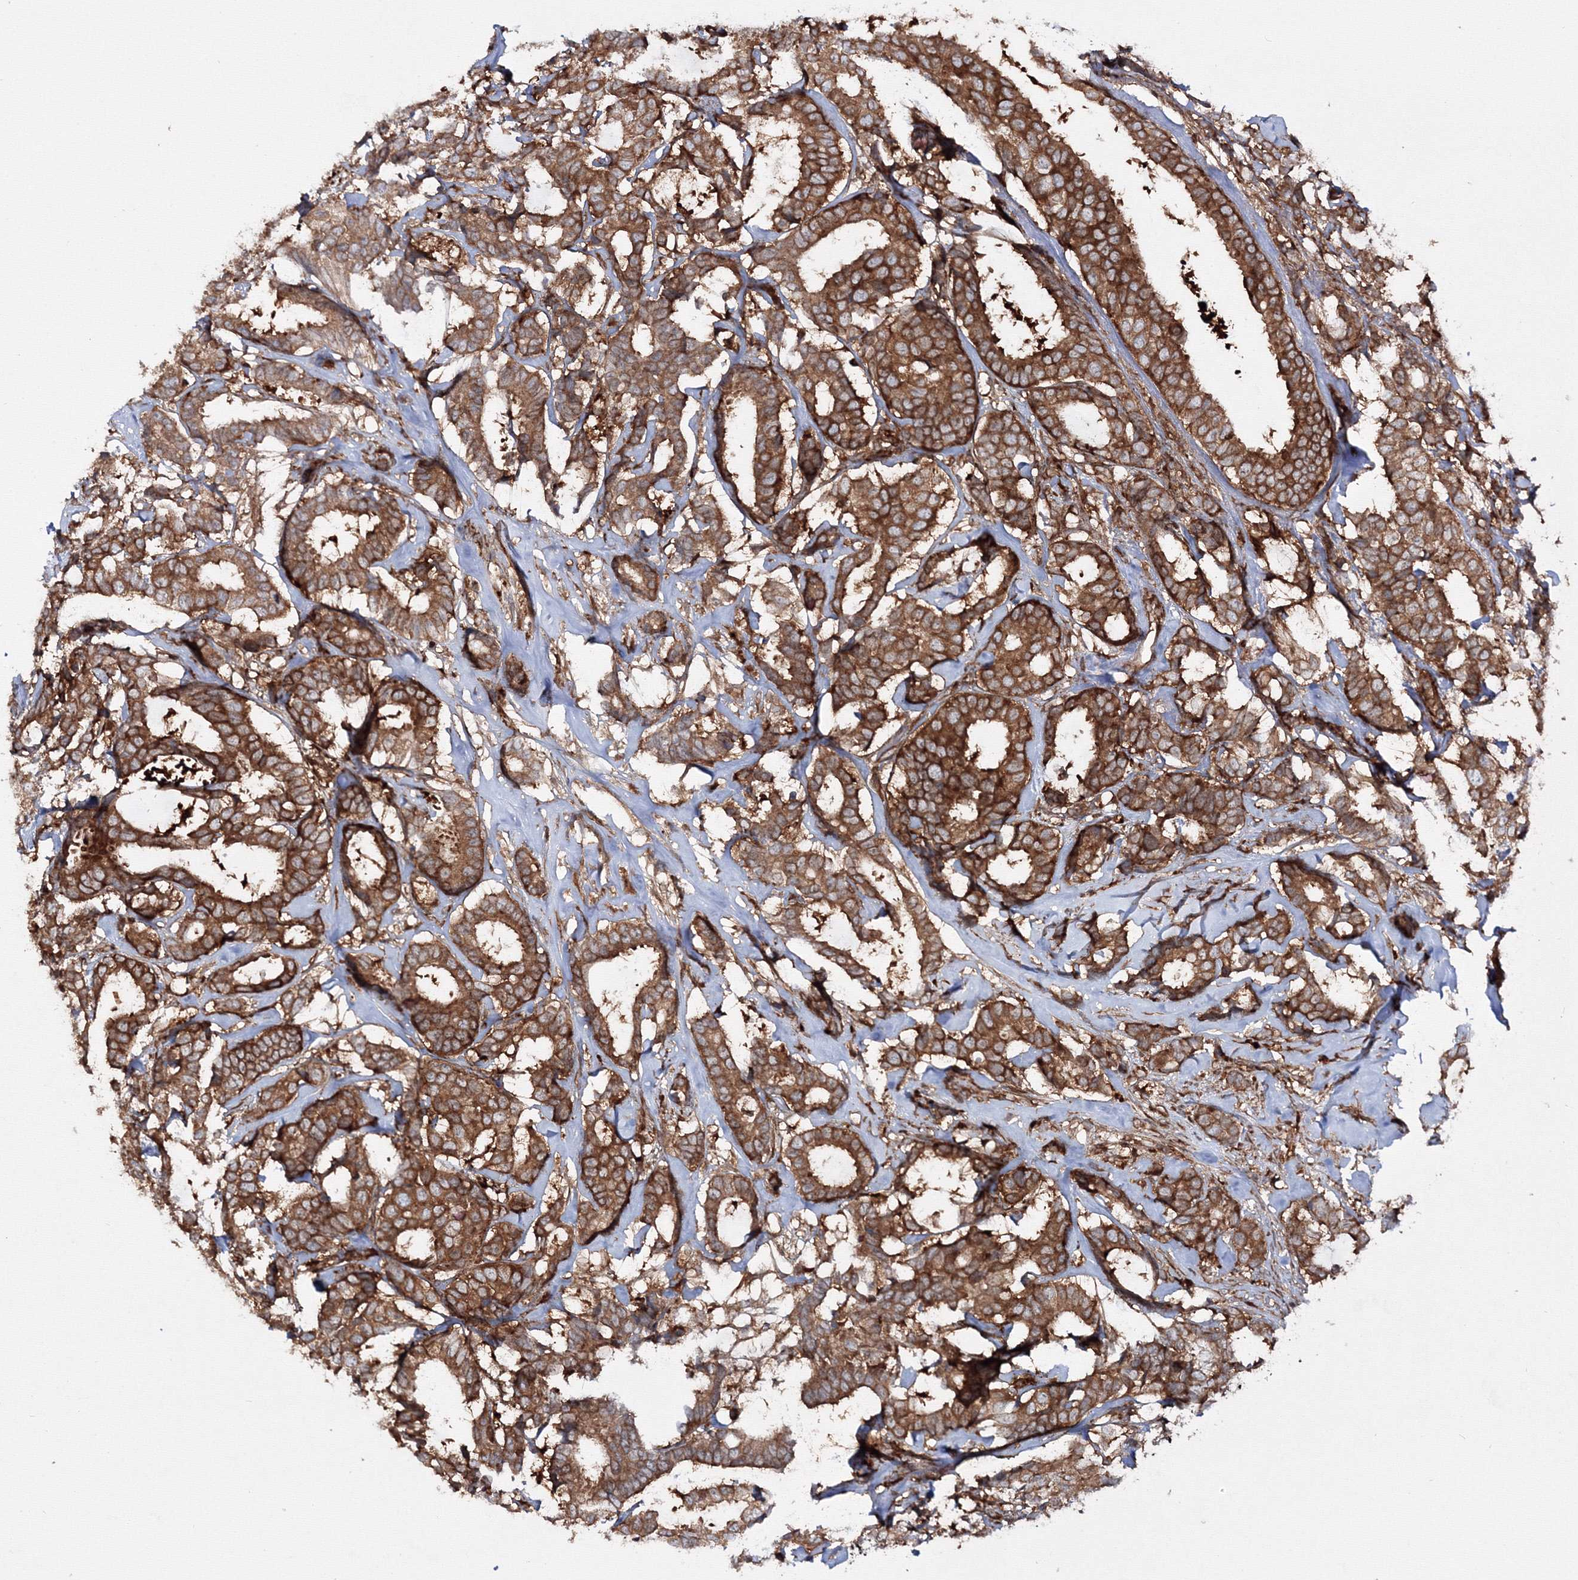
{"staining": {"intensity": "strong", "quantity": ">75%", "location": "cytoplasmic/membranous"}, "tissue": "breast cancer", "cell_type": "Tumor cells", "image_type": "cancer", "snomed": [{"axis": "morphology", "description": "Duct carcinoma"}, {"axis": "topography", "description": "Breast"}], "caption": "Breast cancer stained for a protein demonstrates strong cytoplasmic/membranous positivity in tumor cells.", "gene": "HARS1", "patient": {"sex": "female", "age": 87}}